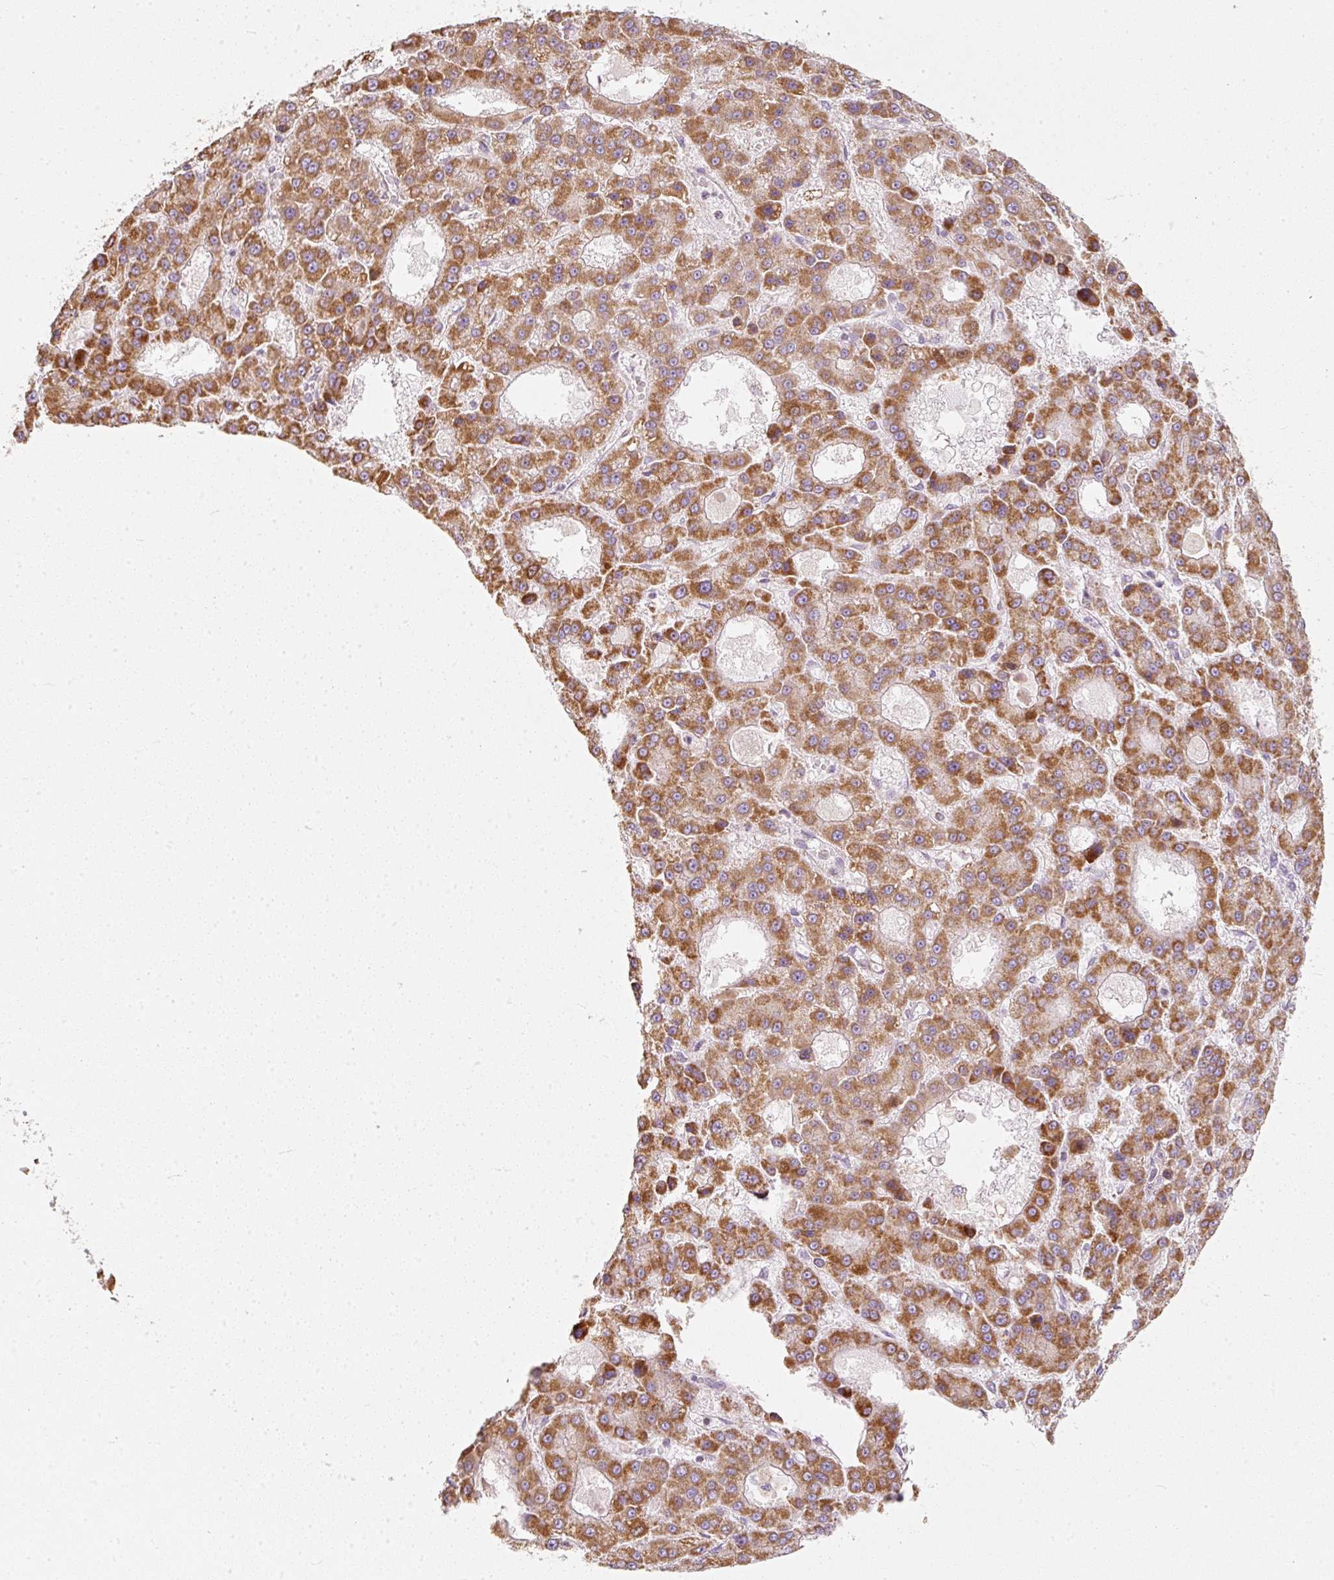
{"staining": {"intensity": "strong", "quantity": ">75%", "location": "cytoplasmic/membranous,nuclear"}, "tissue": "liver cancer", "cell_type": "Tumor cells", "image_type": "cancer", "snomed": [{"axis": "morphology", "description": "Carcinoma, Hepatocellular, NOS"}, {"axis": "topography", "description": "Liver"}], "caption": "The immunohistochemical stain labels strong cytoplasmic/membranous and nuclear staining in tumor cells of hepatocellular carcinoma (liver) tissue. The staining was performed using DAB to visualize the protein expression in brown, while the nuclei were stained in blue with hematoxylin (Magnification: 20x).", "gene": "DUT", "patient": {"sex": "male", "age": 70}}